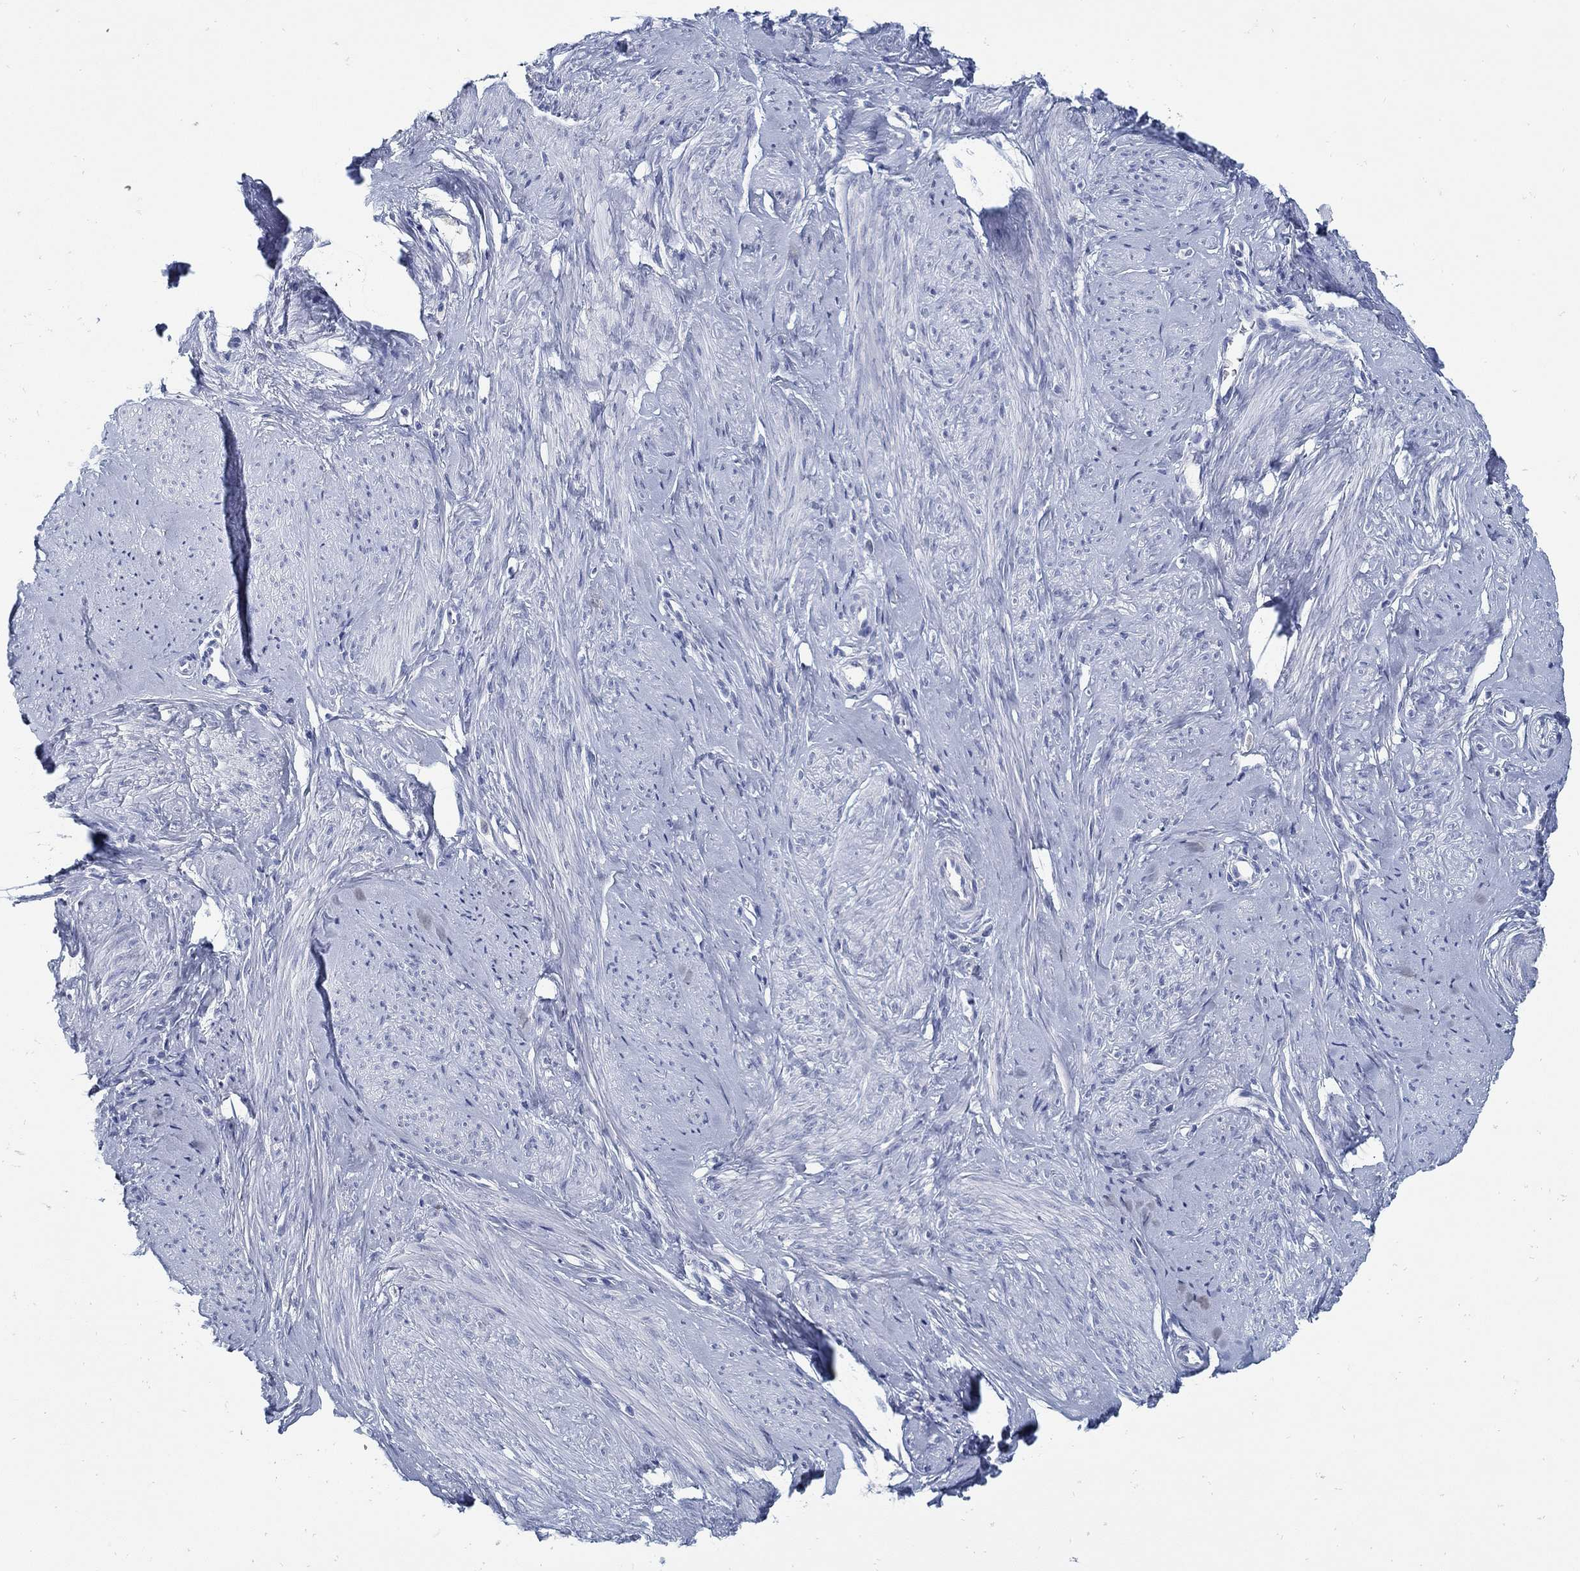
{"staining": {"intensity": "negative", "quantity": "none", "location": "none"}, "tissue": "smooth muscle", "cell_type": "Smooth muscle cells", "image_type": "normal", "snomed": [{"axis": "morphology", "description": "Normal tissue, NOS"}, {"axis": "topography", "description": "Smooth muscle"}], "caption": "IHC micrograph of normal smooth muscle: smooth muscle stained with DAB (3,3'-diaminobenzidine) exhibits no significant protein staining in smooth muscle cells. (Brightfield microscopy of DAB (3,3'-diaminobenzidine) IHC at high magnification).", "gene": "ZFAND4", "patient": {"sex": "female", "age": 48}}